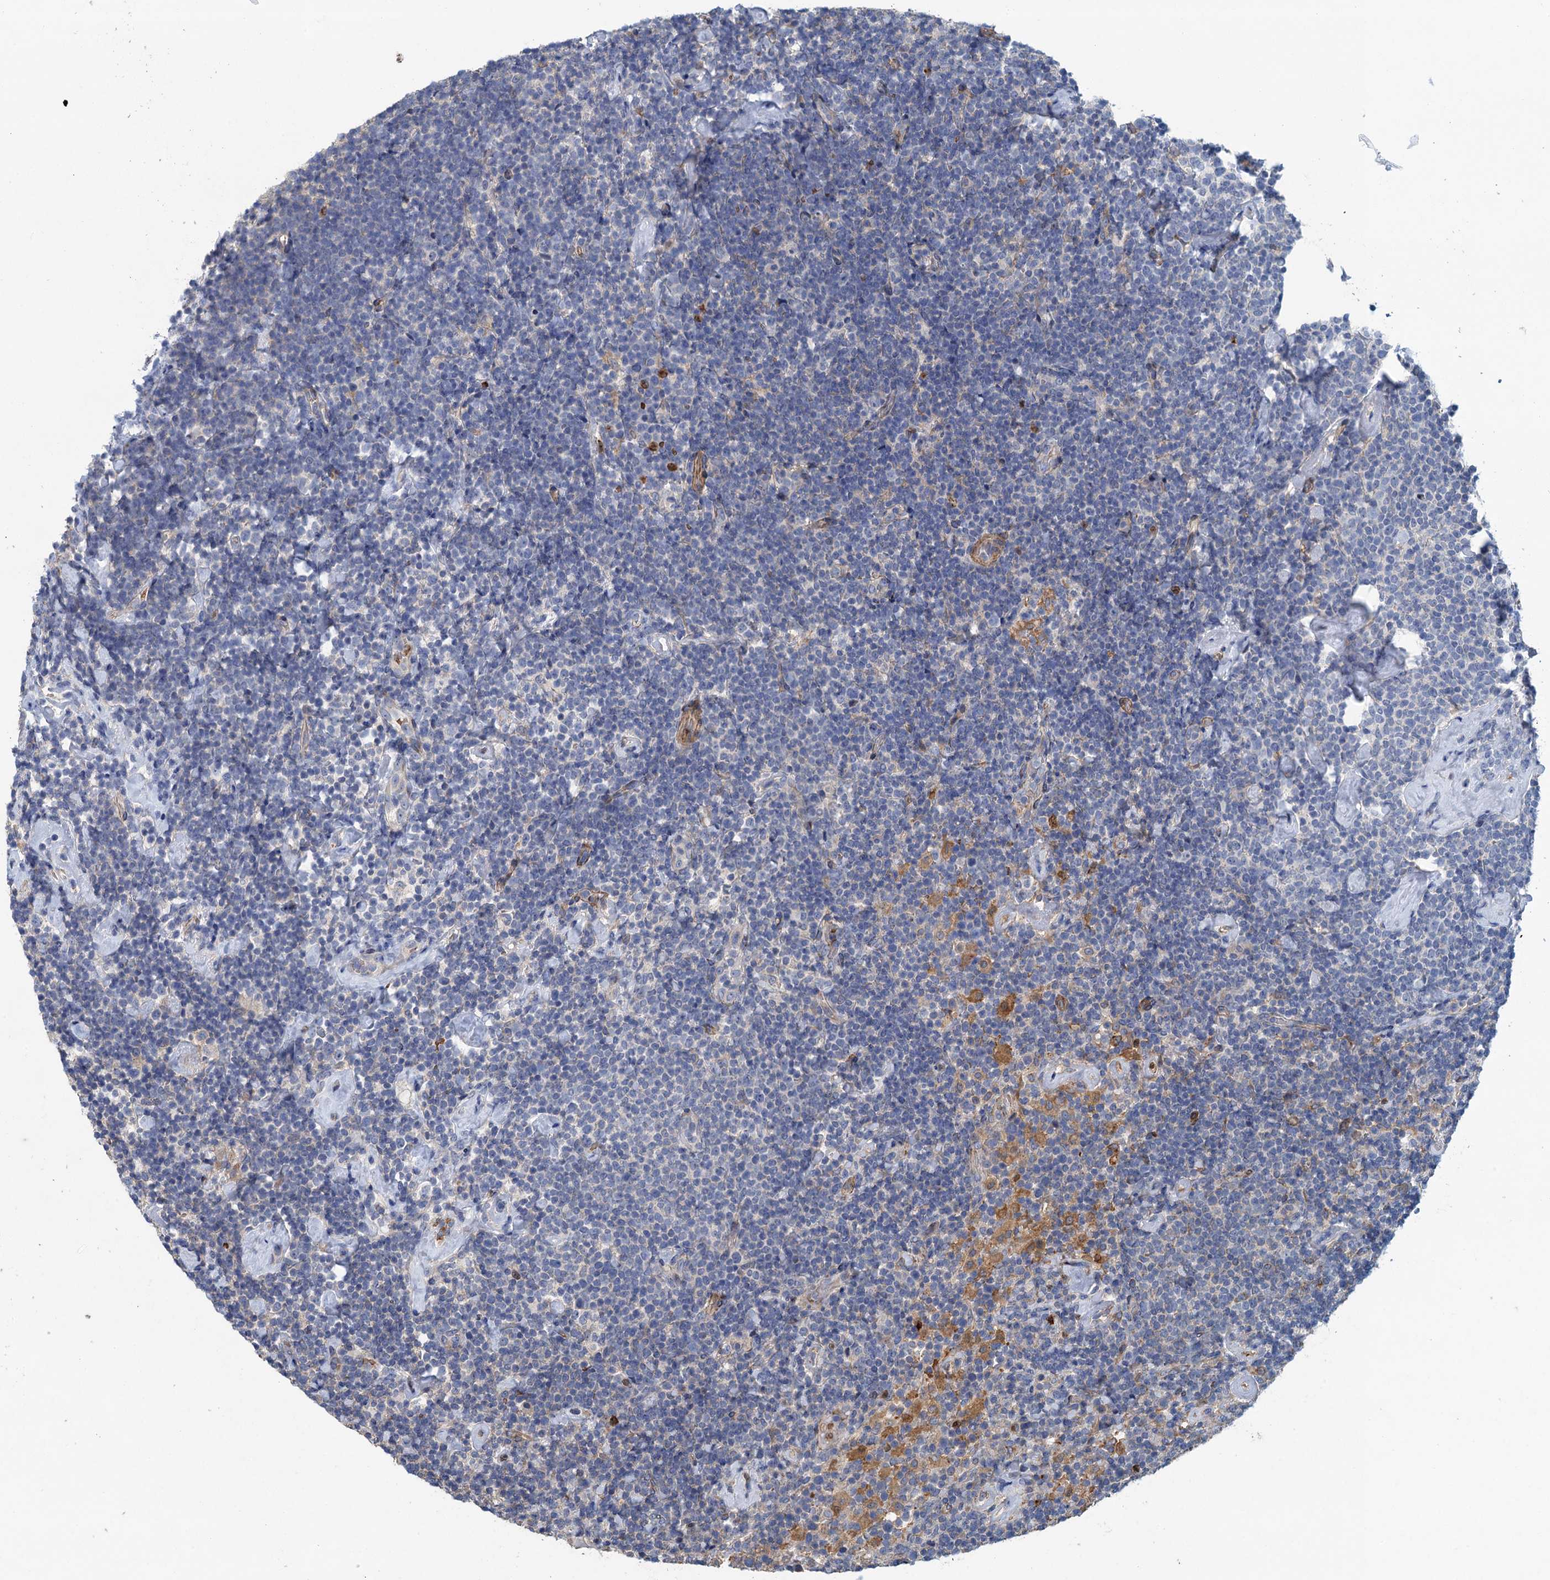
{"staining": {"intensity": "negative", "quantity": "none", "location": "none"}, "tissue": "lymphoma", "cell_type": "Tumor cells", "image_type": "cancer", "snomed": [{"axis": "morphology", "description": "Malignant lymphoma, non-Hodgkin's type, High grade"}, {"axis": "topography", "description": "Lymph node"}], "caption": "The immunohistochemistry micrograph has no significant staining in tumor cells of lymphoma tissue.", "gene": "RSAD2", "patient": {"sex": "male", "age": 61}}